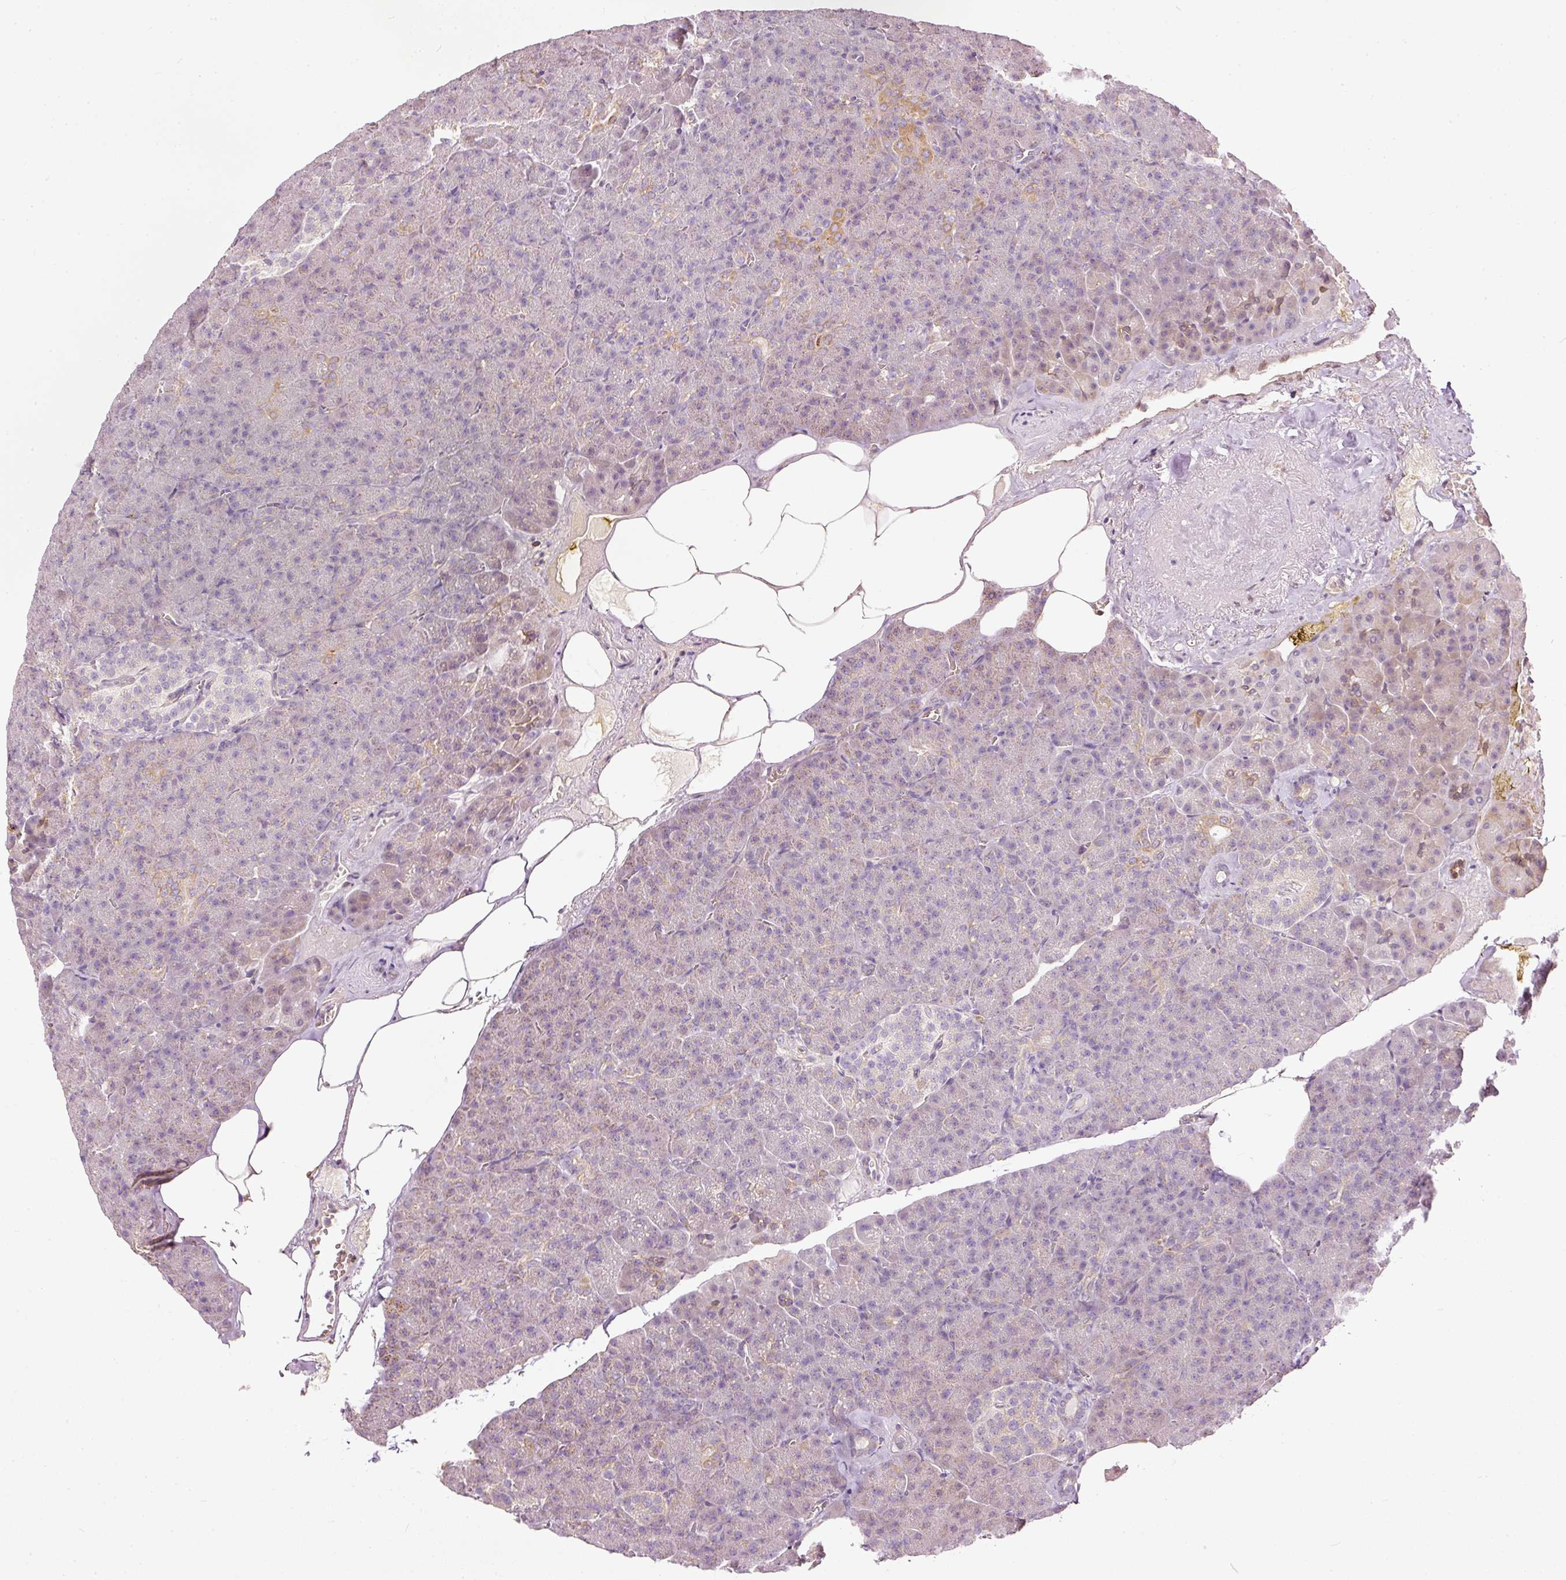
{"staining": {"intensity": "moderate", "quantity": "<25%", "location": "cytoplasmic/membranous"}, "tissue": "pancreas", "cell_type": "Exocrine glandular cells", "image_type": "normal", "snomed": [{"axis": "morphology", "description": "Normal tissue, NOS"}, {"axis": "topography", "description": "Pancreas"}], "caption": "Normal pancreas was stained to show a protein in brown. There is low levels of moderate cytoplasmic/membranous staining in approximately <25% of exocrine glandular cells.", "gene": "PAQR9", "patient": {"sex": "female", "age": 74}}